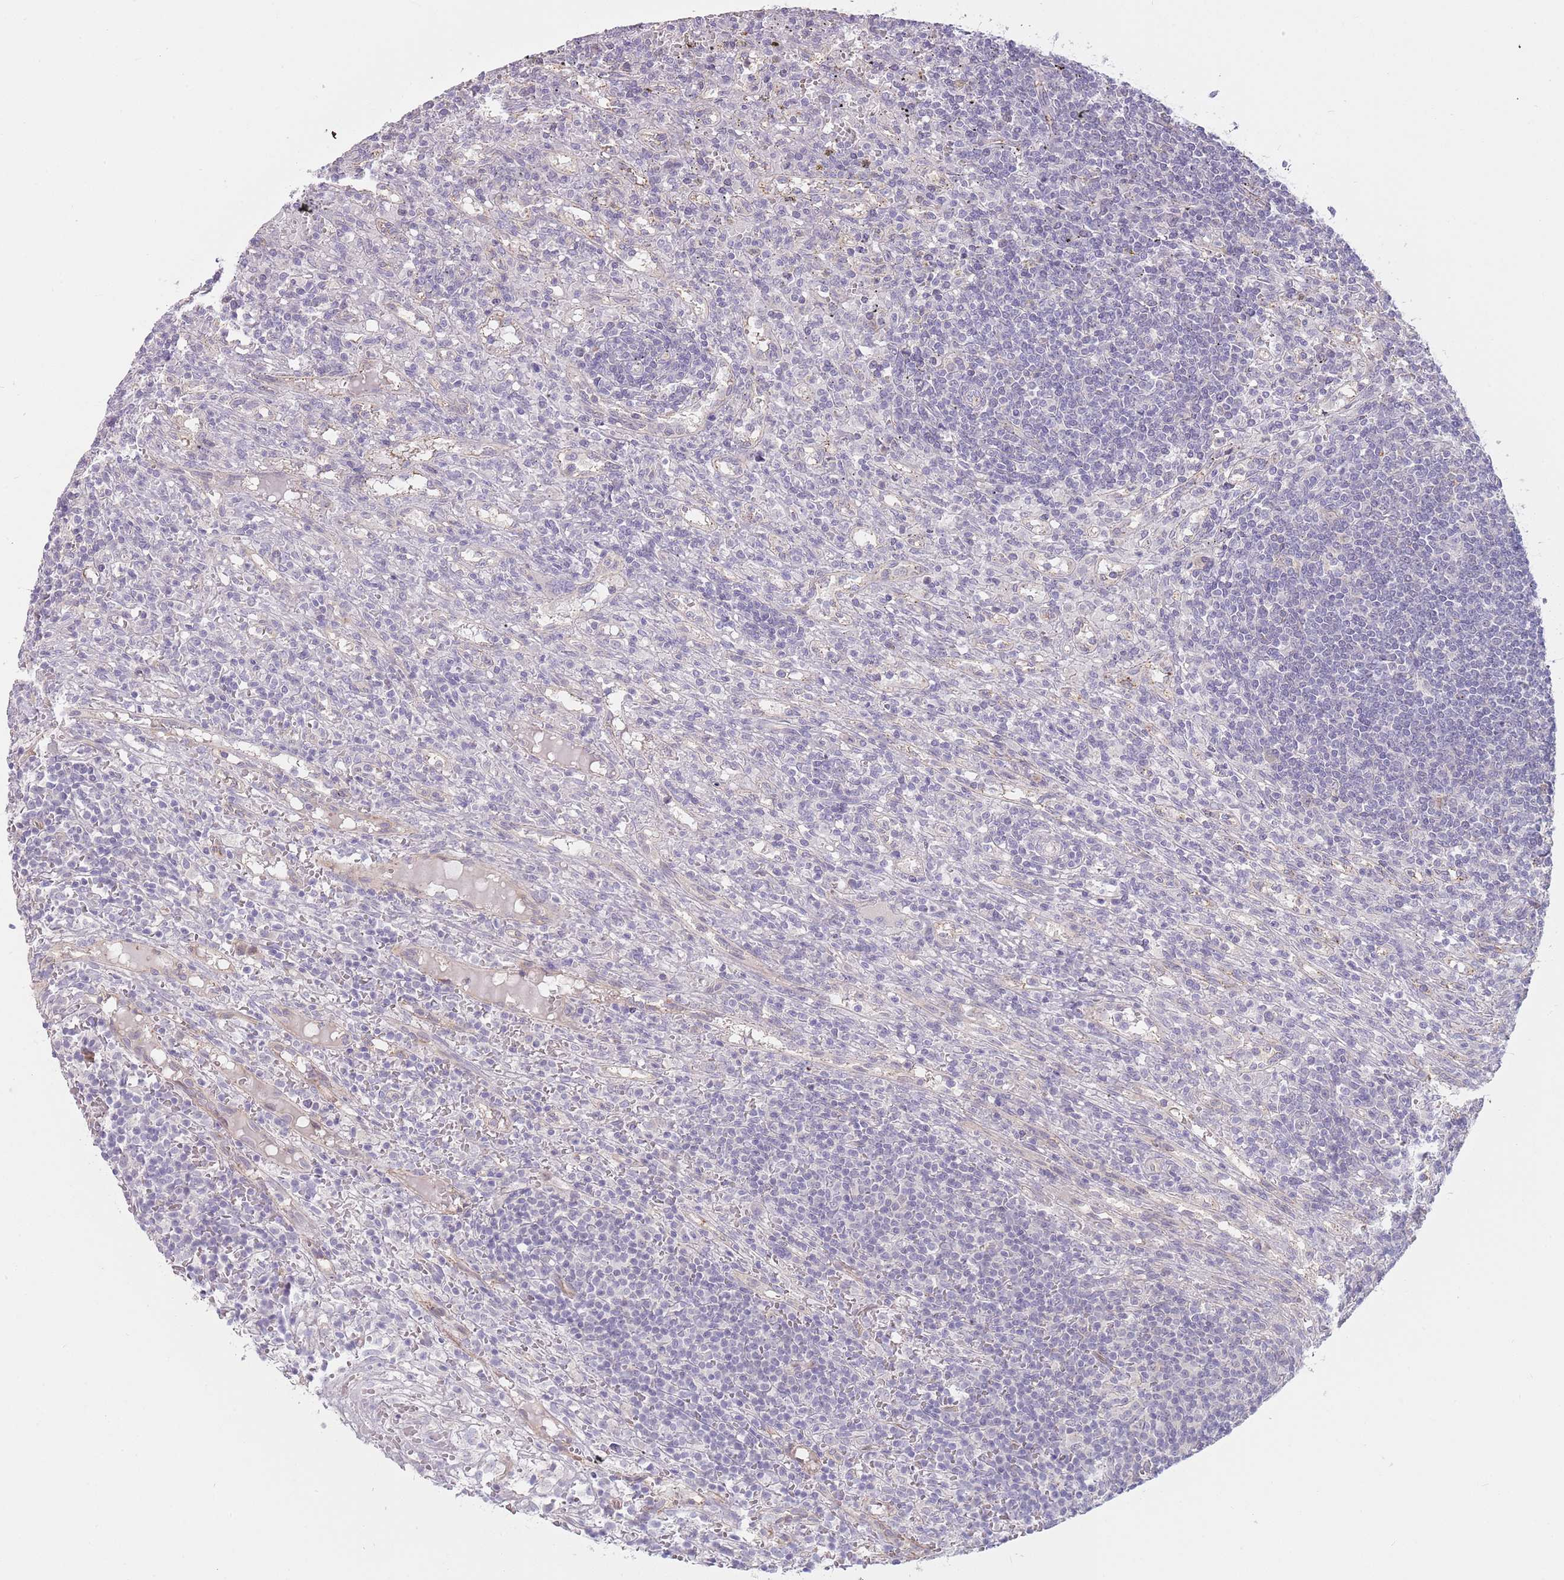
{"staining": {"intensity": "negative", "quantity": "none", "location": "none"}, "tissue": "lymphoma", "cell_type": "Tumor cells", "image_type": "cancer", "snomed": [{"axis": "morphology", "description": "Malignant lymphoma, non-Hodgkin's type, Low grade"}, {"axis": "topography", "description": "Spleen"}], "caption": "Lymphoma stained for a protein using immunohistochemistry (IHC) reveals no expression tumor cells.", "gene": "LDHD", "patient": {"sex": "male", "age": 76}}